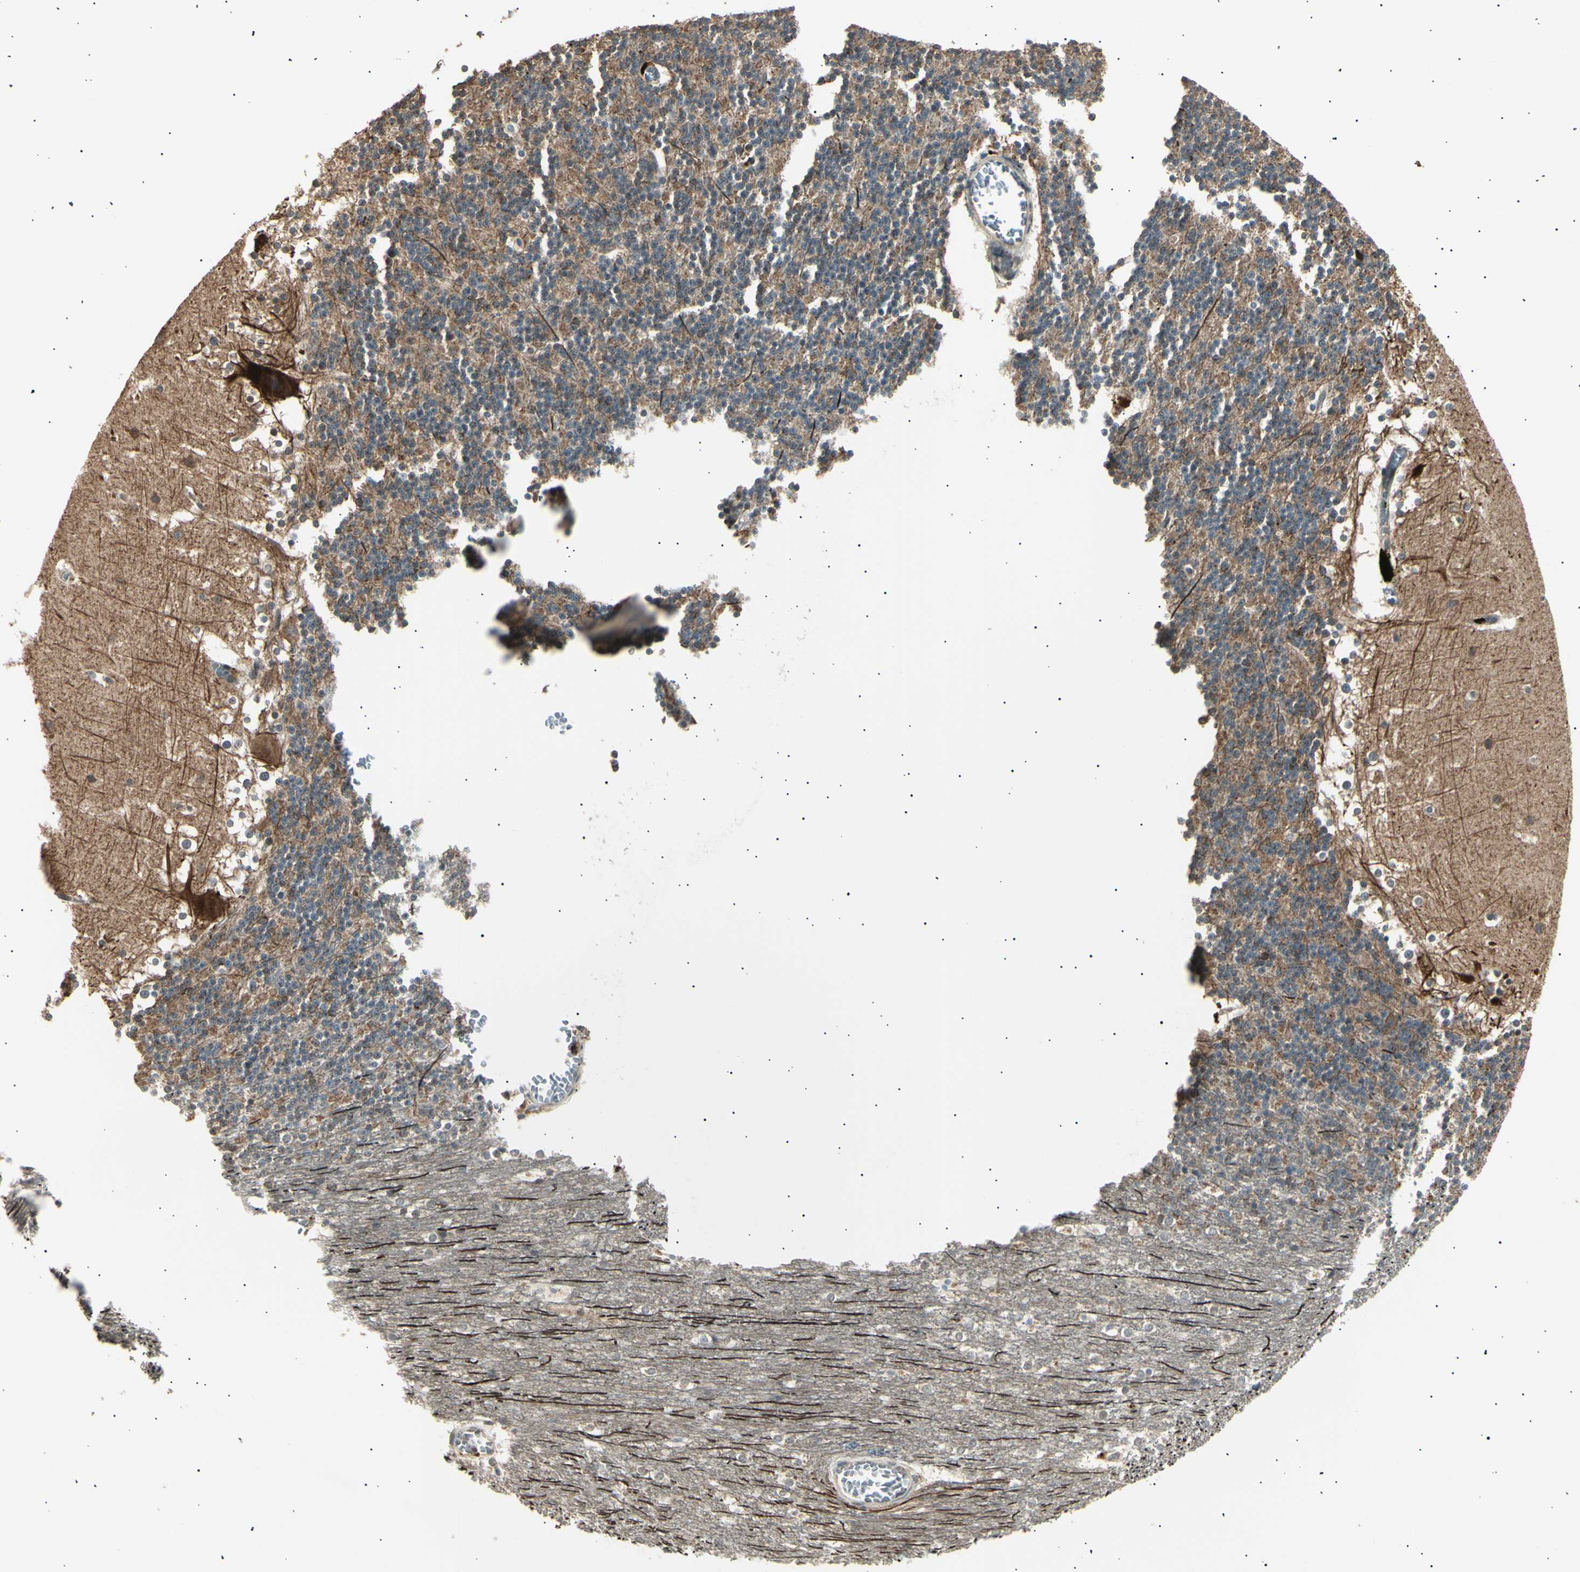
{"staining": {"intensity": "moderate", "quantity": "25%-75%", "location": "cytoplasmic/membranous"}, "tissue": "cerebellum", "cell_type": "Cells in granular layer", "image_type": "normal", "snomed": [{"axis": "morphology", "description": "Normal tissue, NOS"}, {"axis": "topography", "description": "Cerebellum"}], "caption": "Protein expression by immunohistochemistry displays moderate cytoplasmic/membranous expression in approximately 25%-75% of cells in granular layer in unremarkable cerebellum. (DAB = brown stain, brightfield microscopy at high magnification).", "gene": "NUAK2", "patient": {"sex": "female", "age": 19}}